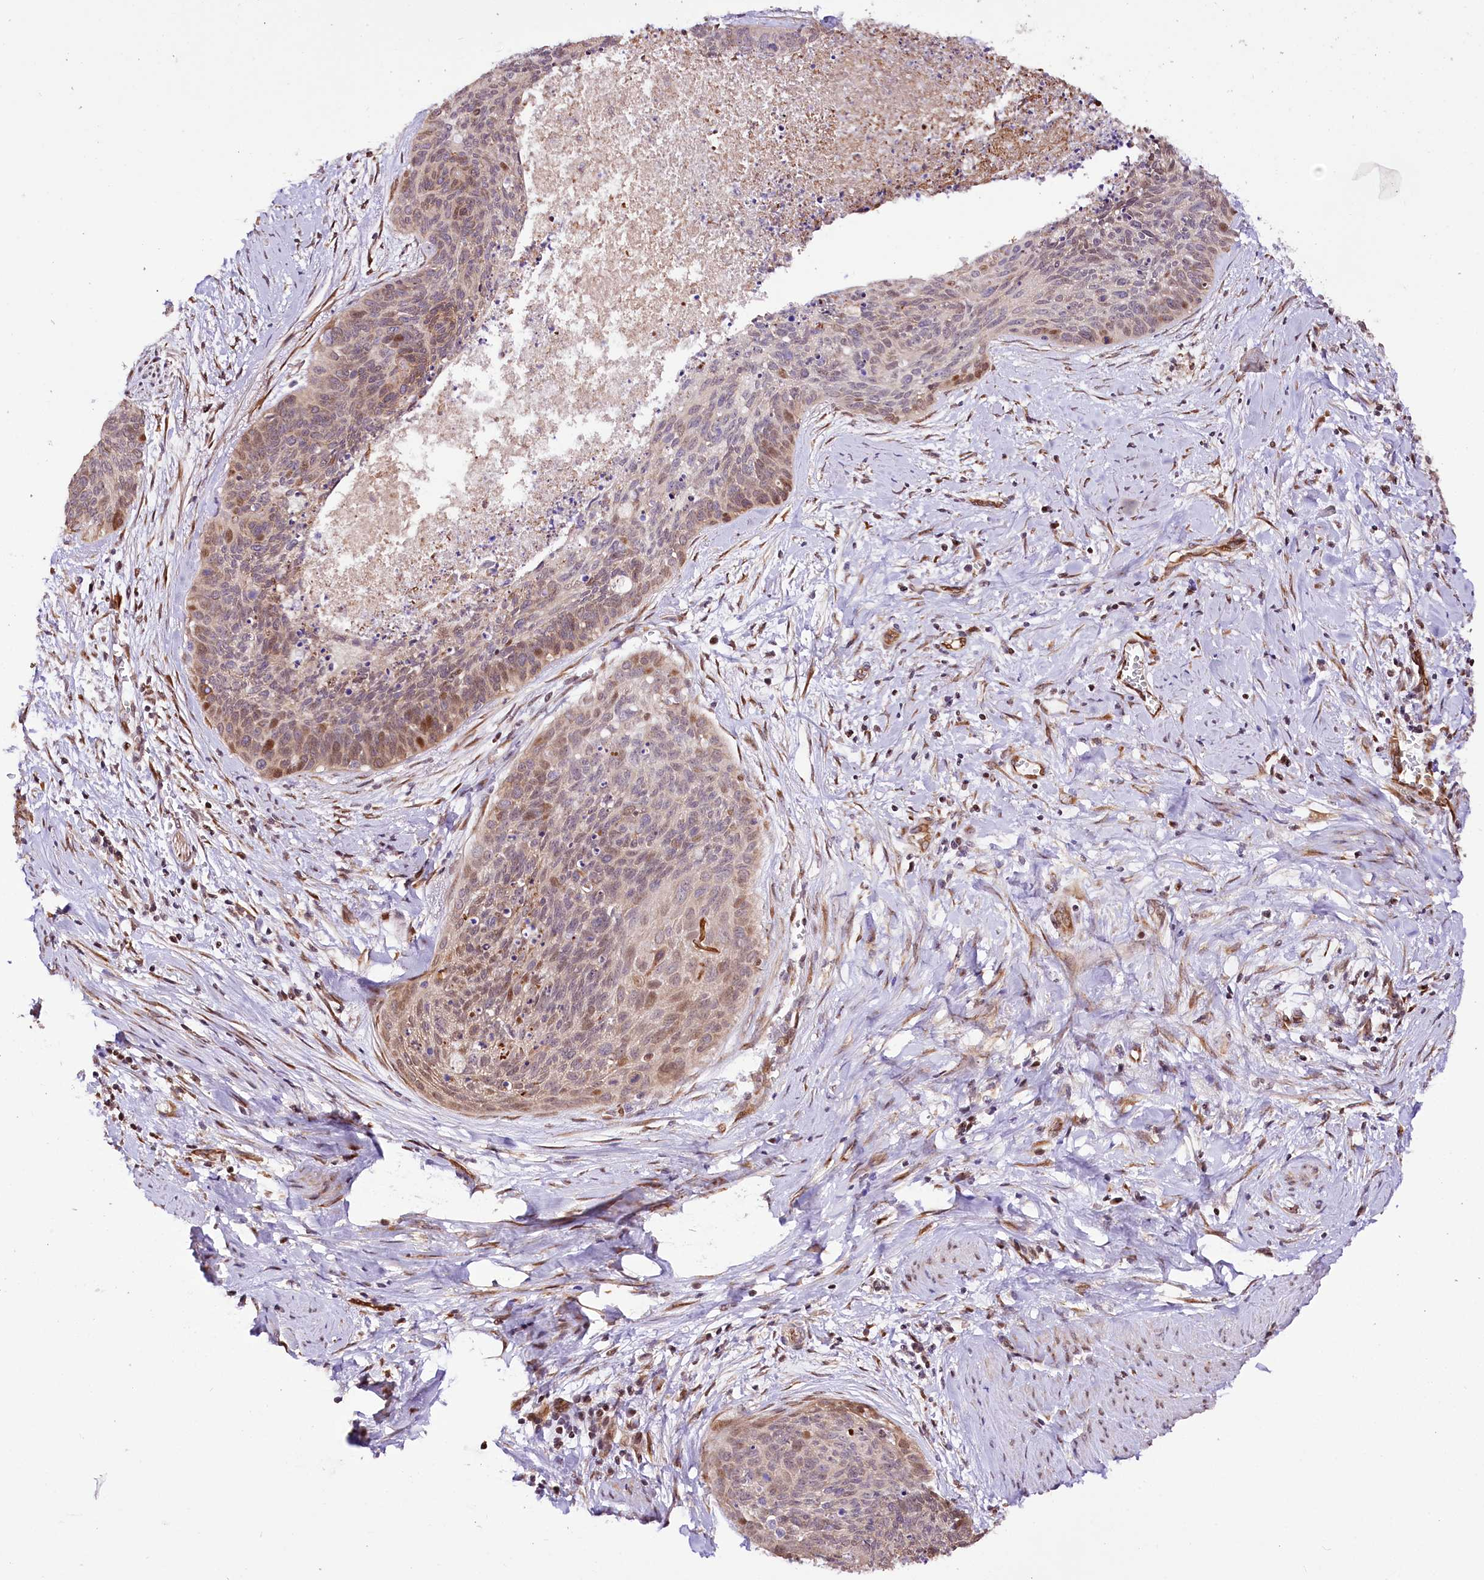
{"staining": {"intensity": "moderate", "quantity": "25%-75%", "location": "cytoplasmic/membranous,nuclear"}, "tissue": "cervical cancer", "cell_type": "Tumor cells", "image_type": "cancer", "snomed": [{"axis": "morphology", "description": "Squamous cell carcinoma, NOS"}, {"axis": "topography", "description": "Cervix"}], "caption": "This micrograph displays IHC staining of cervical squamous cell carcinoma, with medium moderate cytoplasmic/membranous and nuclear staining in approximately 25%-75% of tumor cells.", "gene": "CUTC", "patient": {"sex": "female", "age": 55}}